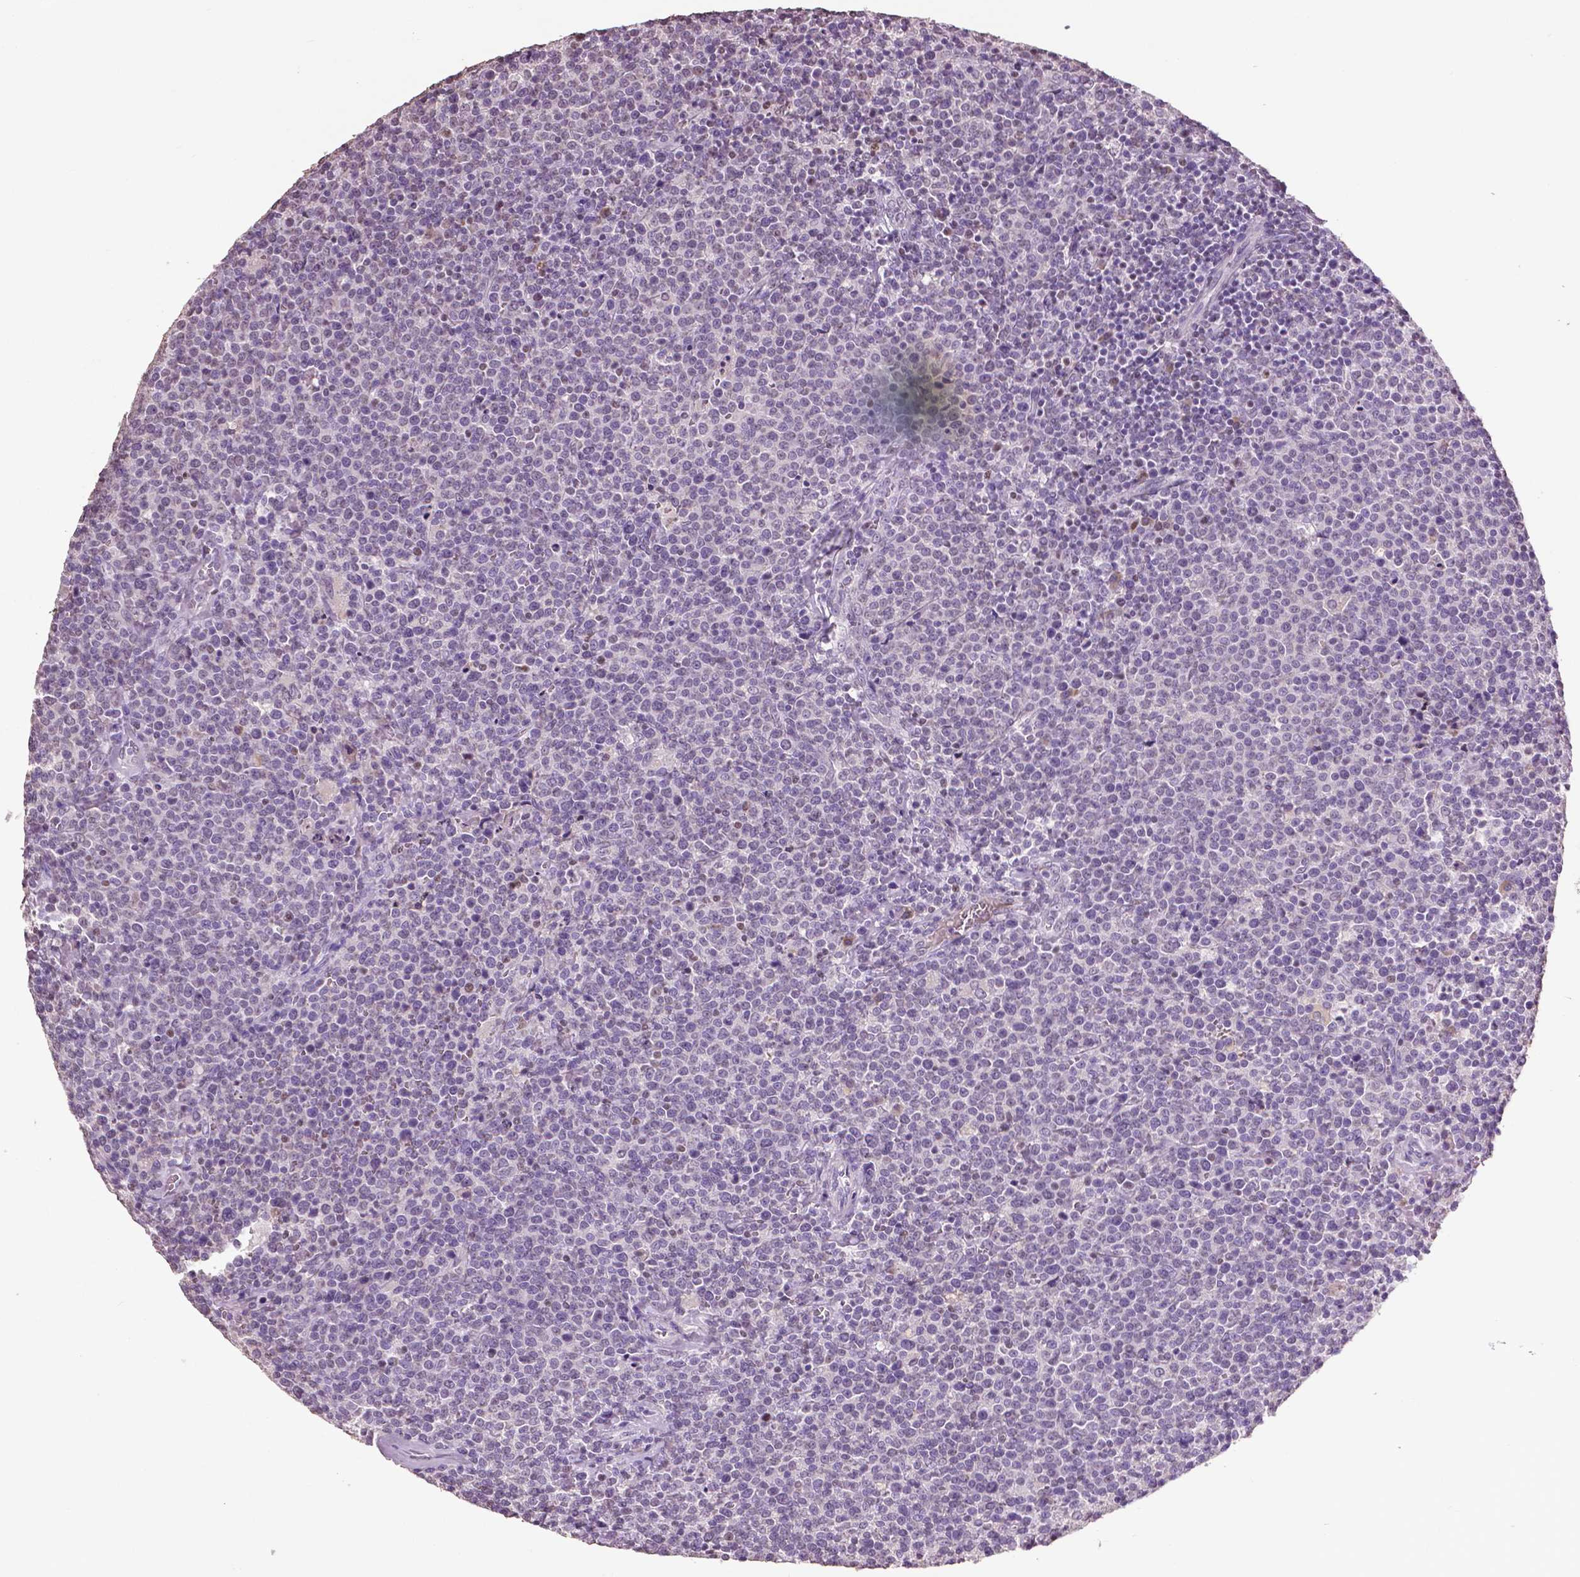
{"staining": {"intensity": "negative", "quantity": "none", "location": "none"}, "tissue": "lymphoma", "cell_type": "Tumor cells", "image_type": "cancer", "snomed": [{"axis": "morphology", "description": "Malignant lymphoma, non-Hodgkin's type, High grade"}, {"axis": "topography", "description": "Lymph node"}], "caption": "A micrograph of human lymphoma is negative for staining in tumor cells. (Brightfield microscopy of DAB (3,3'-diaminobenzidine) immunohistochemistry (IHC) at high magnification).", "gene": "RUNX3", "patient": {"sex": "male", "age": 61}}